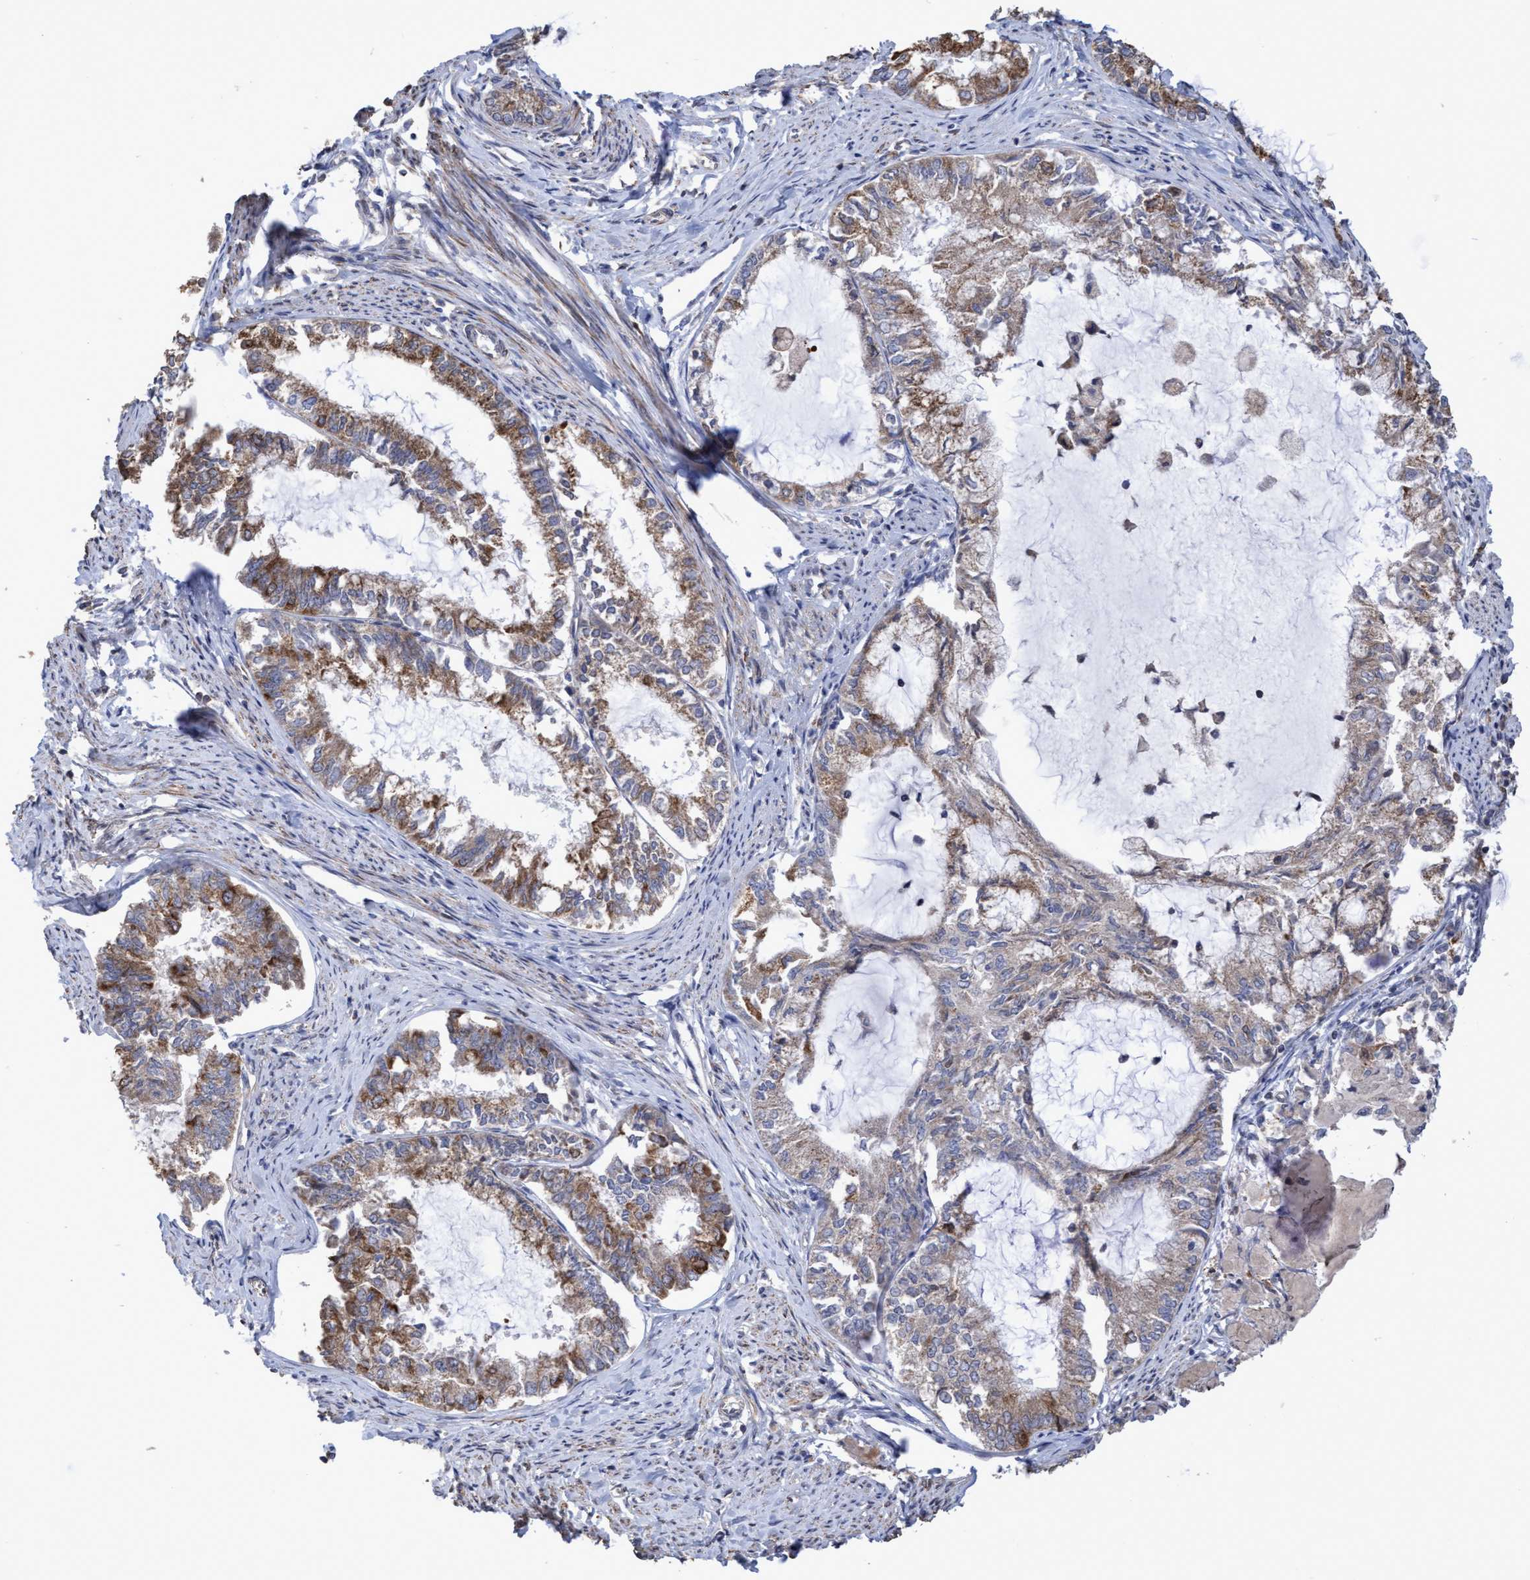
{"staining": {"intensity": "moderate", "quantity": ">75%", "location": "cytoplasmic/membranous"}, "tissue": "endometrial cancer", "cell_type": "Tumor cells", "image_type": "cancer", "snomed": [{"axis": "morphology", "description": "Adenocarcinoma, NOS"}, {"axis": "topography", "description": "Endometrium"}], "caption": "This histopathology image shows immunohistochemistry staining of human endometrial adenocarcinoma, with medium moderate cytoplasmic/membranous expression in about >75% of tumor cells.", "gene": "SLBP", "patient": {"sex": "female", "age": 86}}